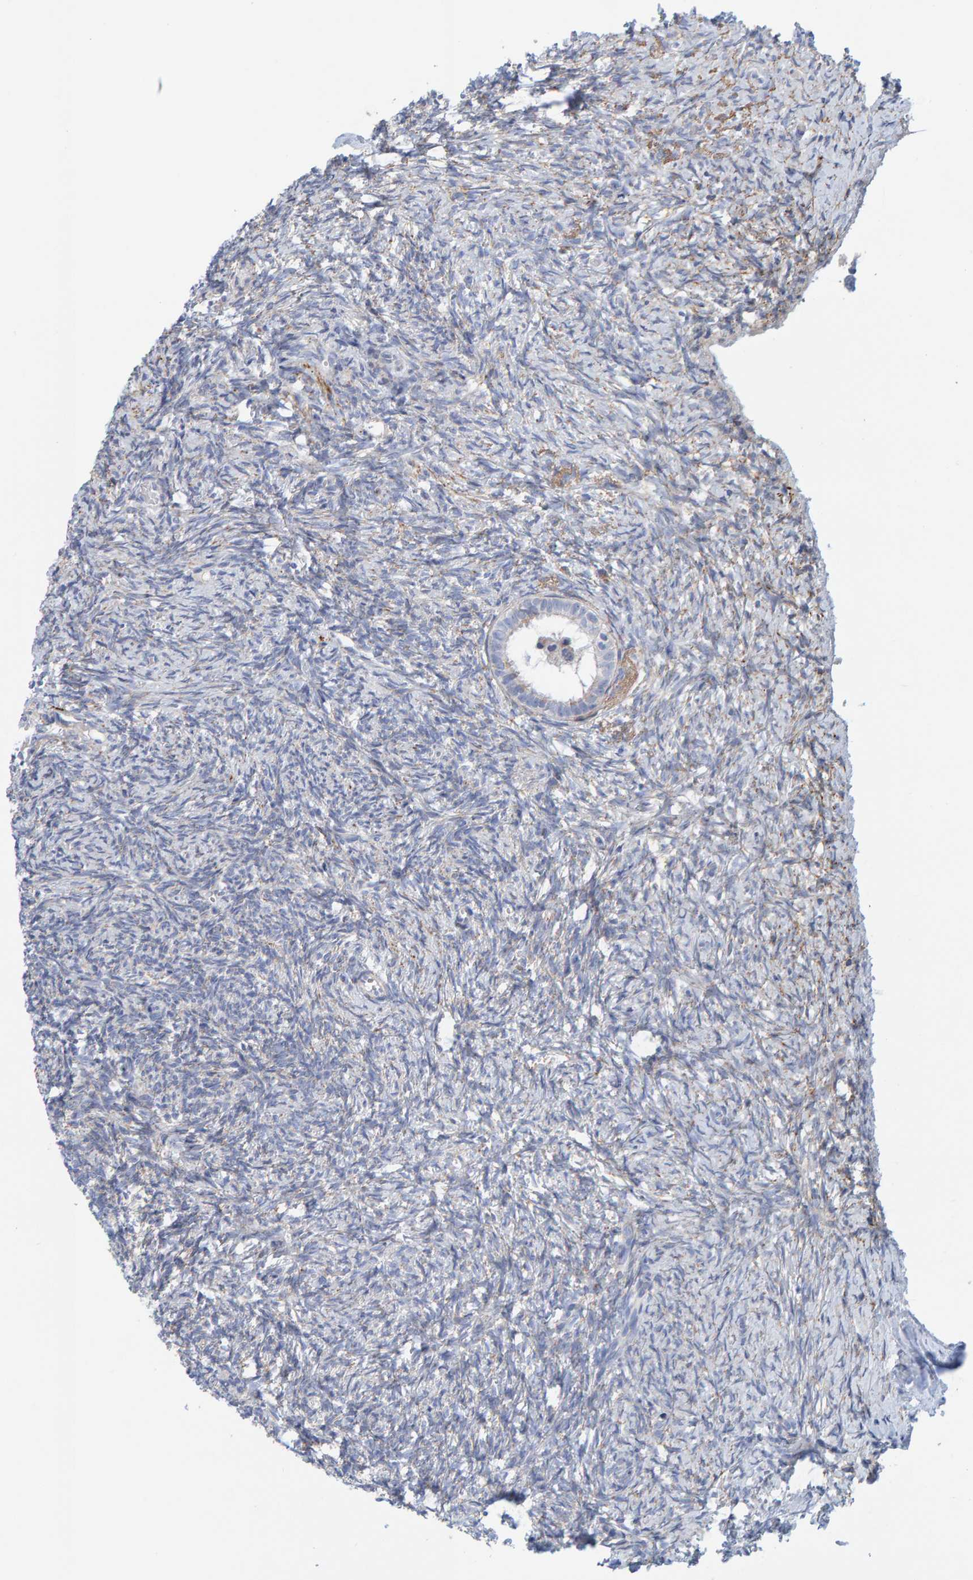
{"staining": {"intensity": "negative", "quantity": "none", "location": "none"}, "tissue": "ovary", "cell_type": "Follicle cells", "image_type": "normal", "snomed": [{"axis": "morphology", "description": "Normal tissue, NOS"}, {"axis": "topography", "description": "Ovary"}], "caption": "The immunohistochemistry (IHC) micrograph has no significant positivity in follicle cells of ovary. (DAB IHC with hematoxylin counter stain).", "gene": "ZC3H3", "patient": {"sex": "female", "age": 41}}